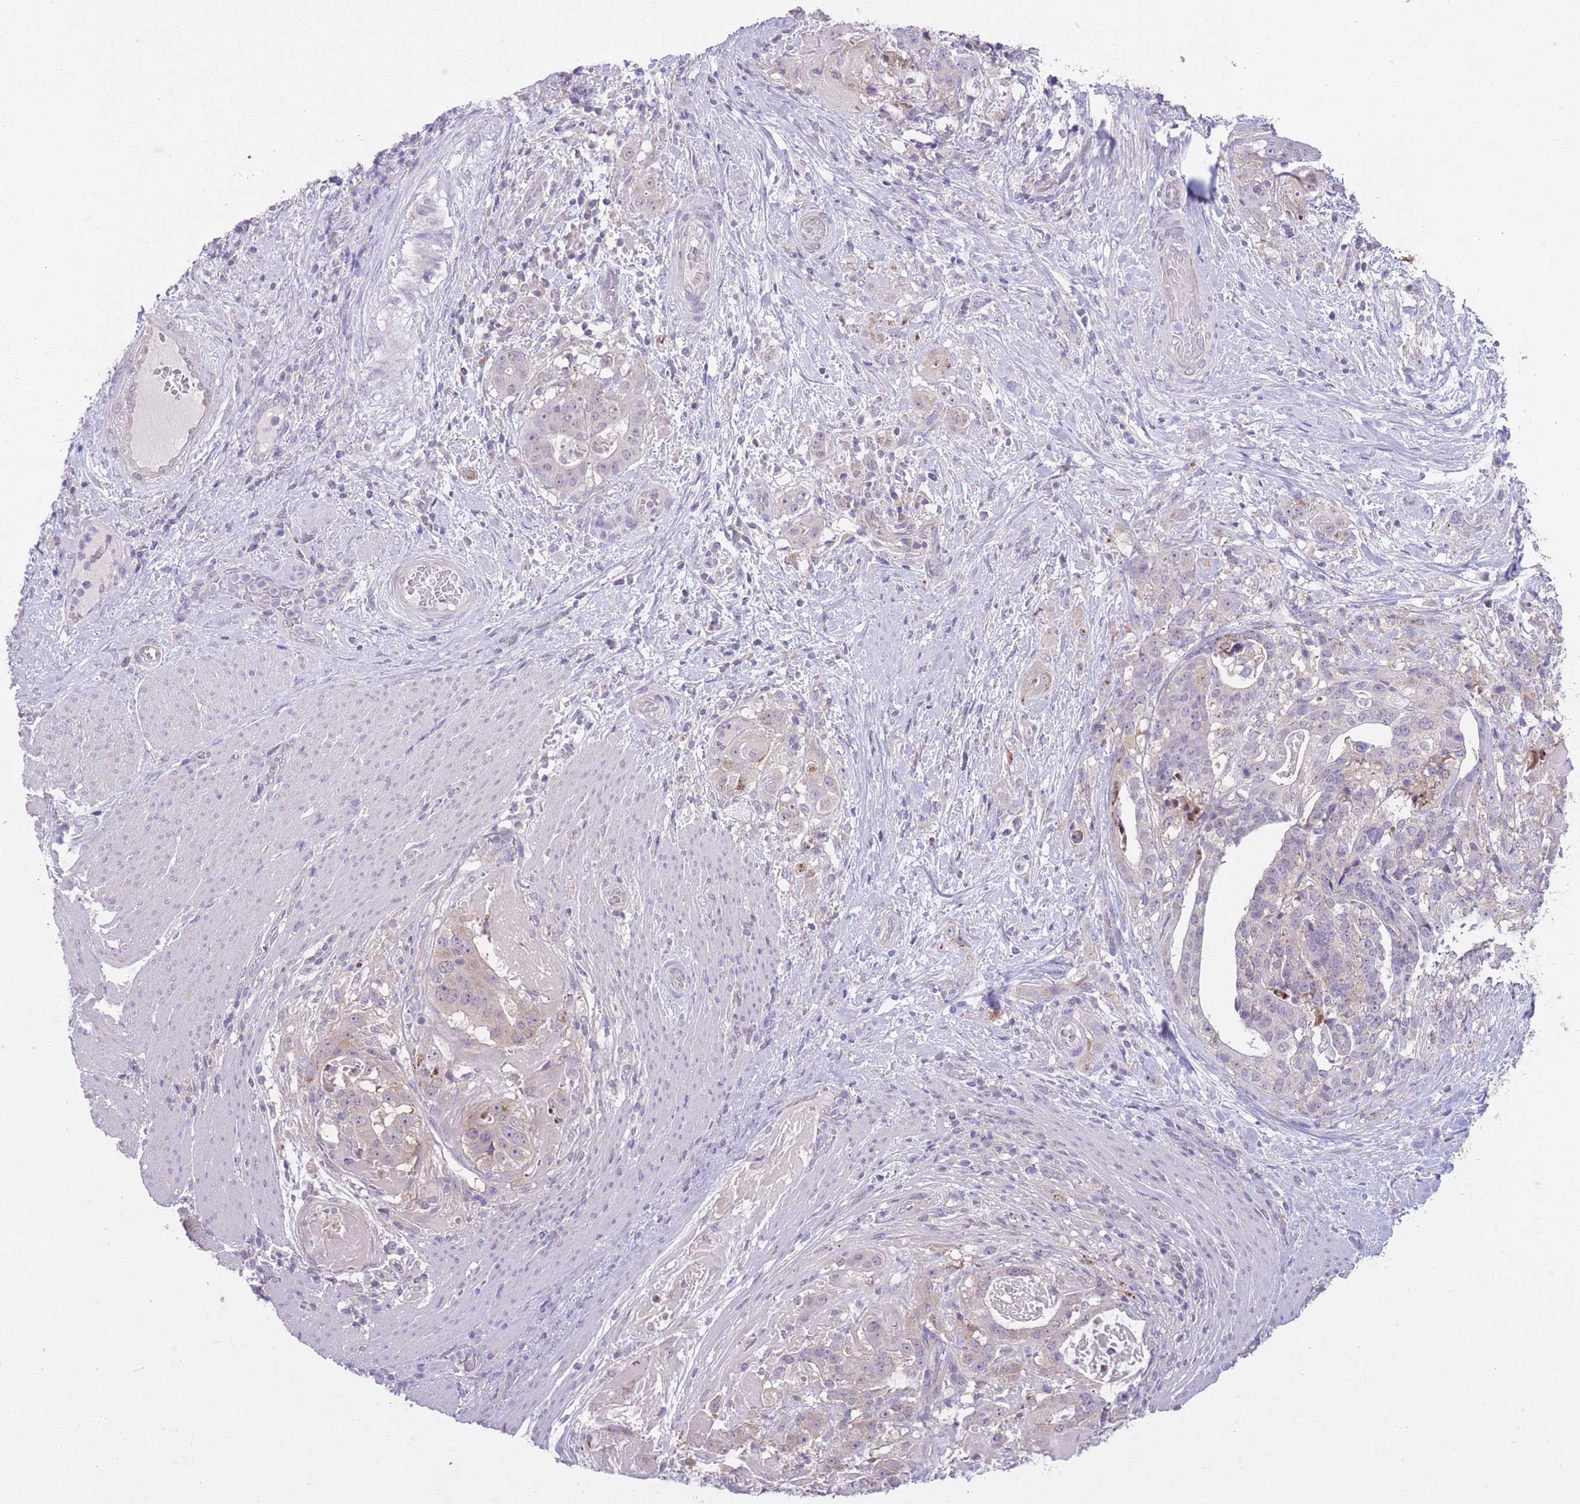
{"staining": {"intensity": "negative", "quantity": "none", "location": "none"}, "tissue": "stomach cancer", "cell_type": "Tumor cells", "image_type": "cancer", "snomed": [{"axis": "morphology", "description": "Adenocarcinoma, NOS"}, {"axis": "topography", "description": "Stomach"}], "caption": "This is an immunohistochemistry (IHC) photomicrograph of stomach adenocarcinoma. There is no positivity in tumor cells.", "gene": "CCT6B", "patient": {"sex": "male", "age": 48}}